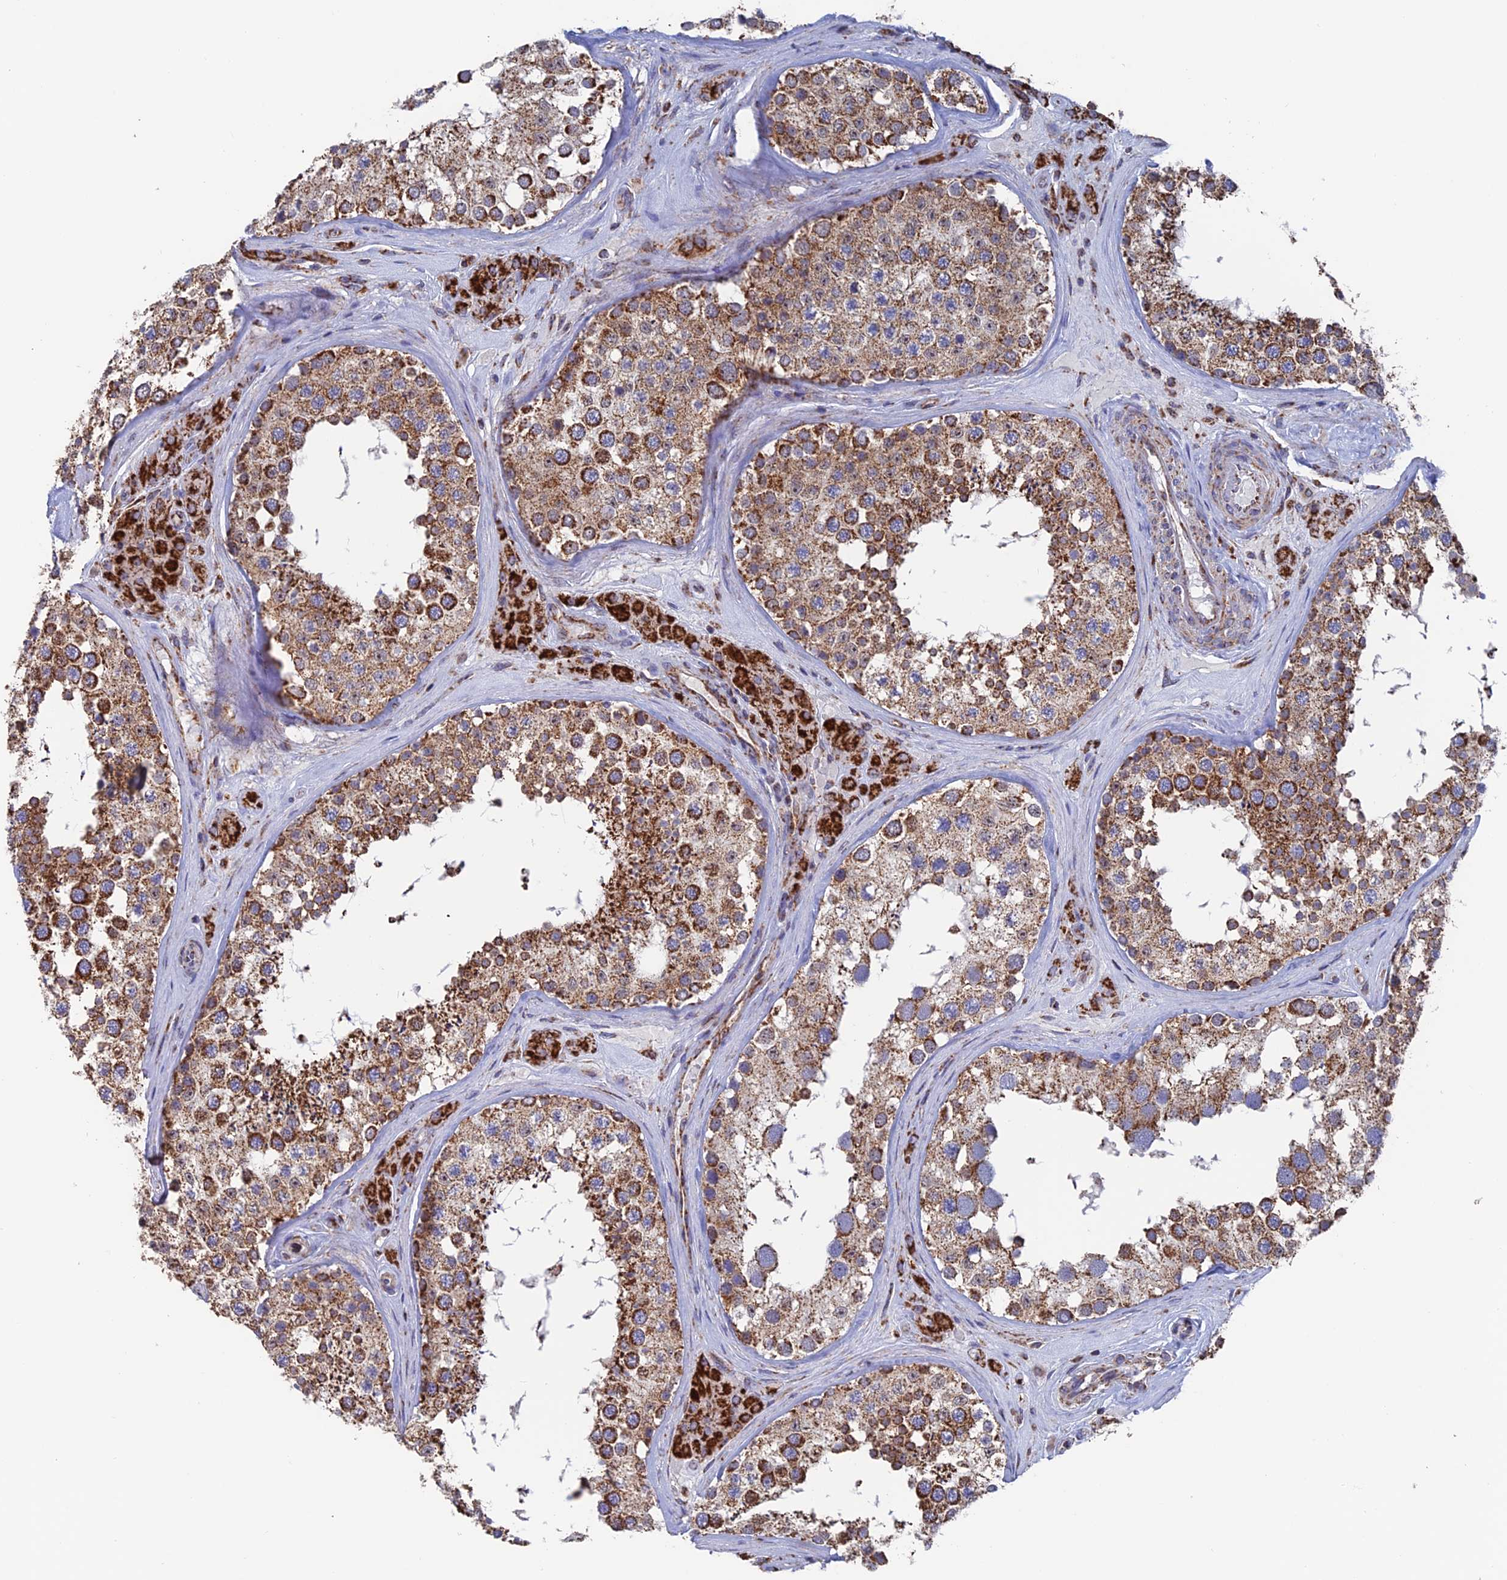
{"staining": {"intensity": "strong", "quantity": ">75%", "location": "cytoplasmic/membranous"}, "tissue": "testis", "cell_type": "Cells in seminiferous ducts", "image_type": "normal", "snomed": [{"axis": "morphology", "description": "Normal tissue, NOS"}, {"axis": "topography", "description": "Testis"}], "caption": "A brown stain highlights strong cytoplasmic/membranous positivity of a protein in cells in seminiferous ducts of benign human testis. (Stains: DAB in brown, nuclei in blue, Microscopy: brightfield microscopy at high magnification).", "gene": "DTYMK", "patient": {"sex": "male", "age": 46}}